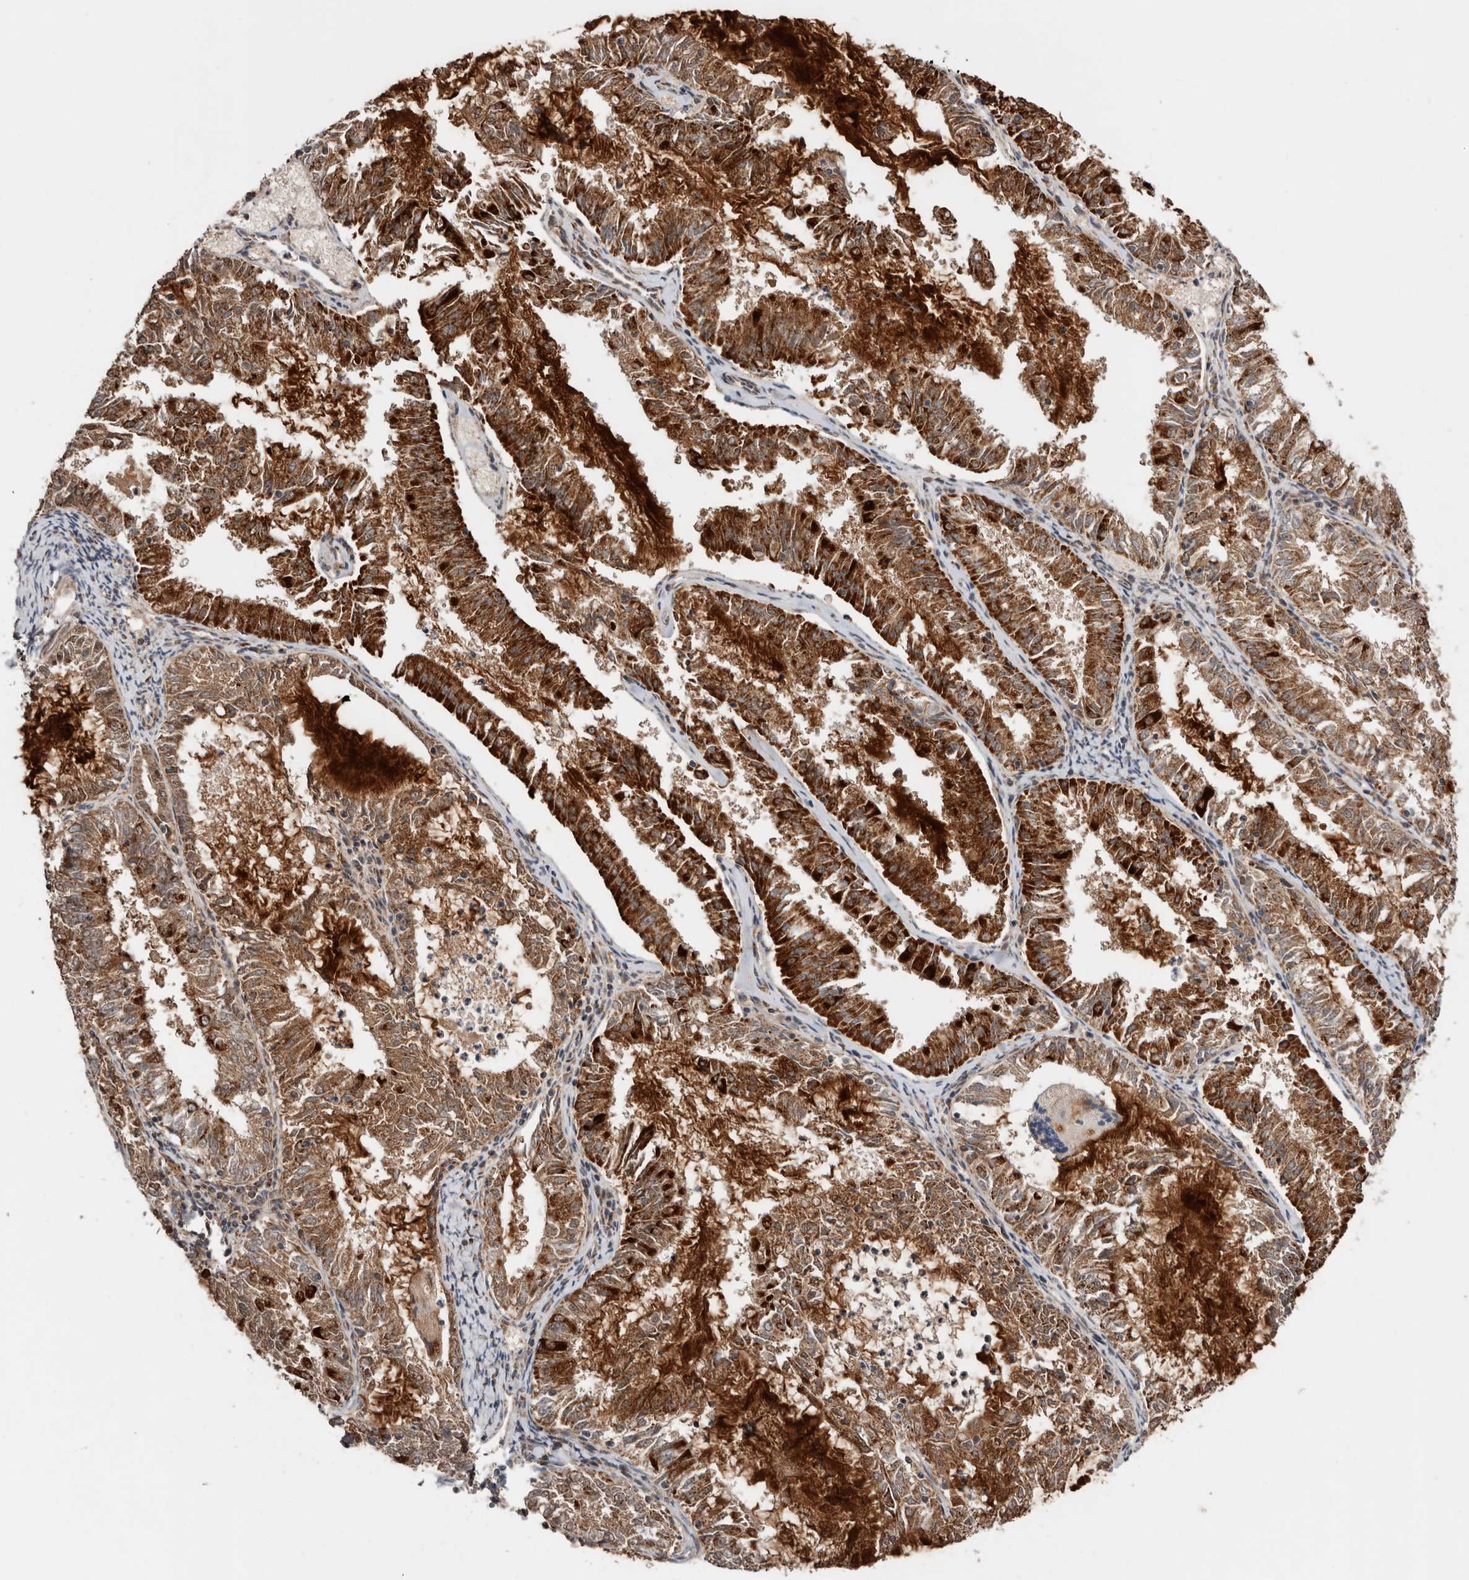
{"staining": {"intensity": "strong", "quantity": ">75%", "location": "cytoplasmic/membranous"}, "tissue": "endometrial cancer", "cell_type": "Tumor cells", "image_type": "cancer", "snomed": [{"axis": "morphology", "description": "Adenocarcinoma, NOS"}, {"axis": "topography", "description": "Endometrium"}], "caption": "Protein expression analysis of endometrial adenocarcinoma demonstrates strong cytoplasmic/membranous staining in about >75% of tumor cells. (DAB IHC, brown staining for protein, blue staining for nuclei).", "gene": "PROKR1", "patient": {"sex": "female", "age": 57}}